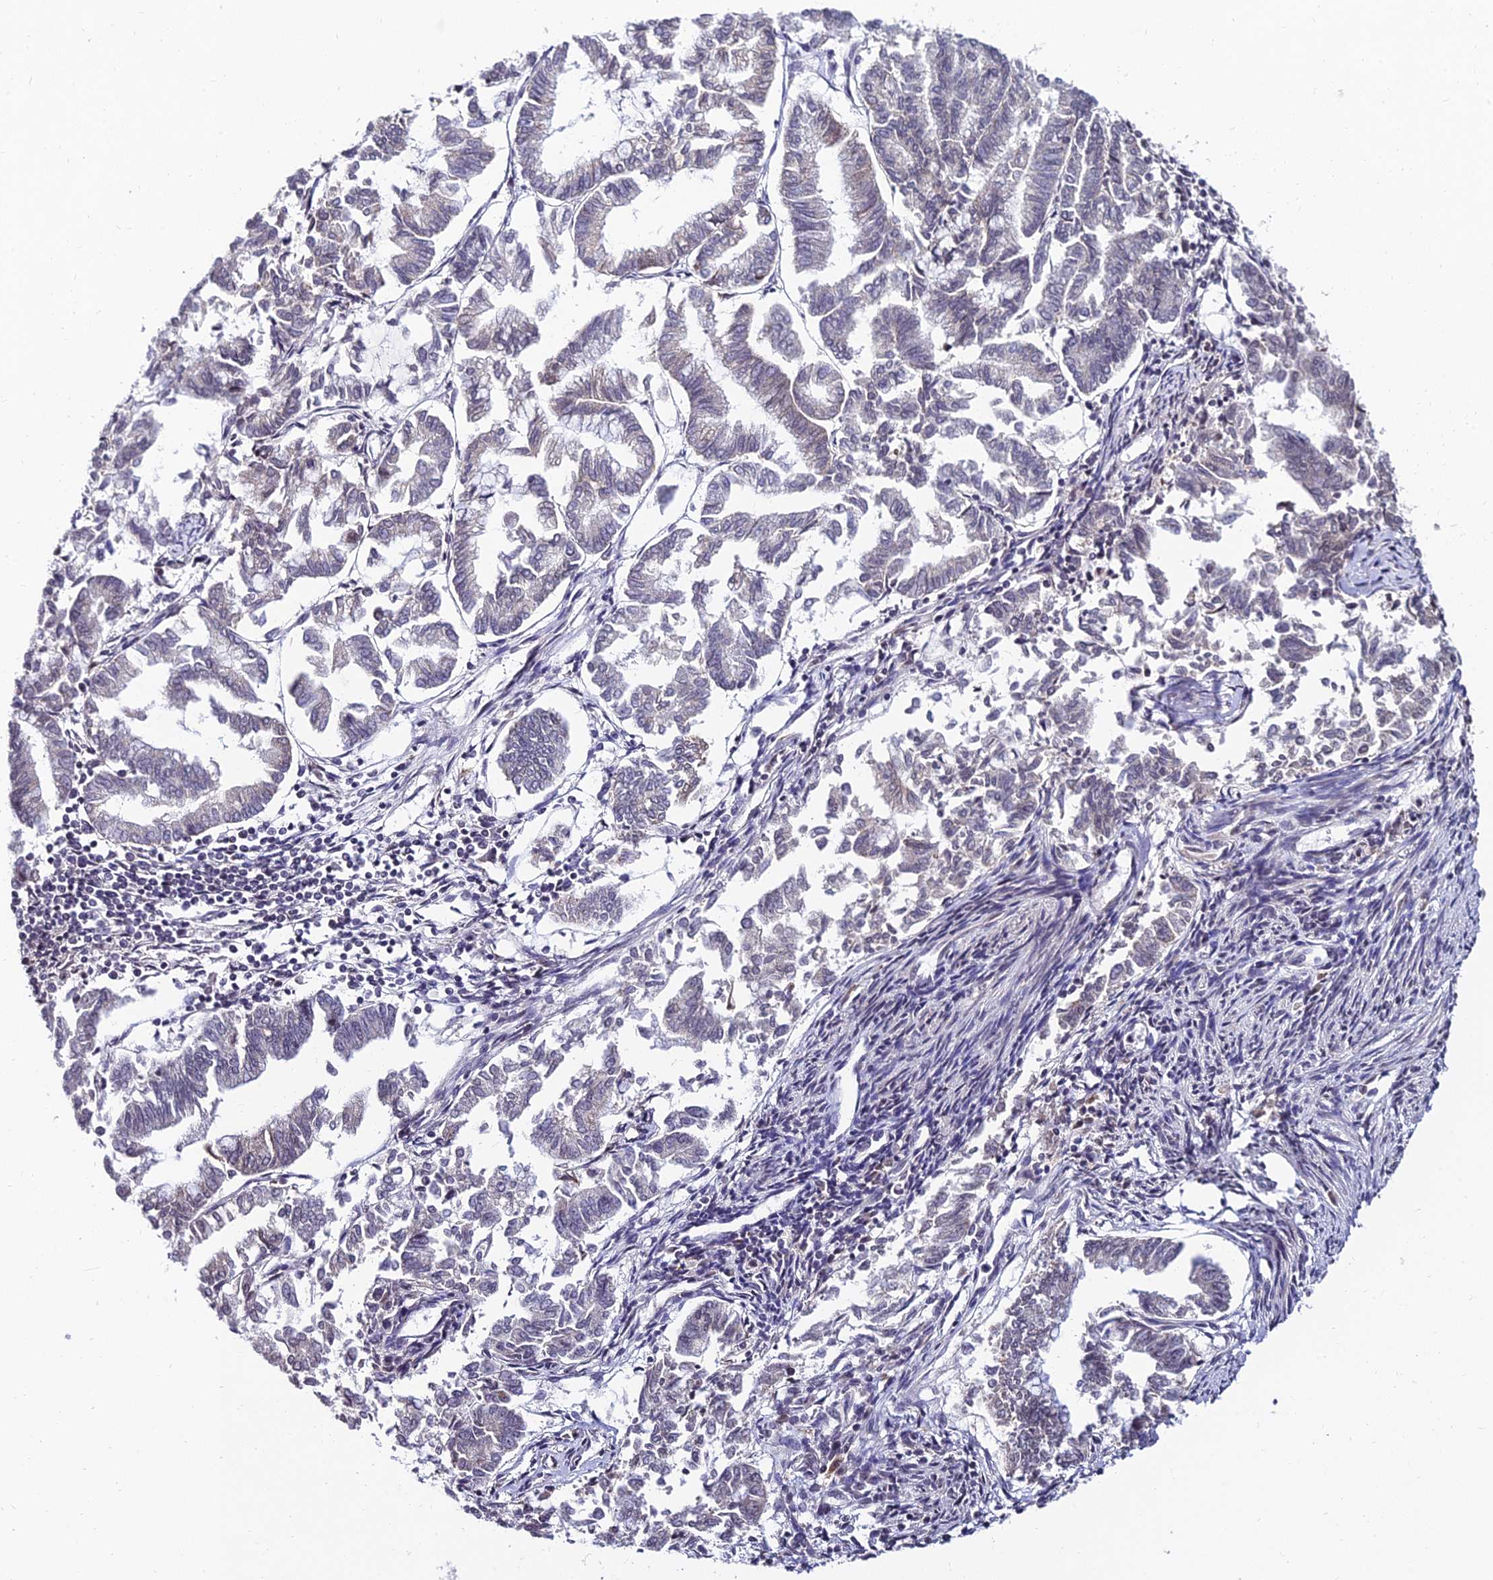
{"staining": {"intensity": "negative", "quantity": "none", "location": "none"}, "tissue": "endometrial cancer", "cell_type": "Tumor cells", "image_type": "cancer", "snomed": [{"axis": "morphology", "description": "Adenocarcinoma, NOS"}, {"axis": "topography", "description": "Endometrium"}], "caption": "This is an immunohistochemistry micrograph of adenocarcinoma (endometrial). There is no staining in tumor cells.", "gene": "CDNF", "patient": {"sex": "female", "age": 79}}